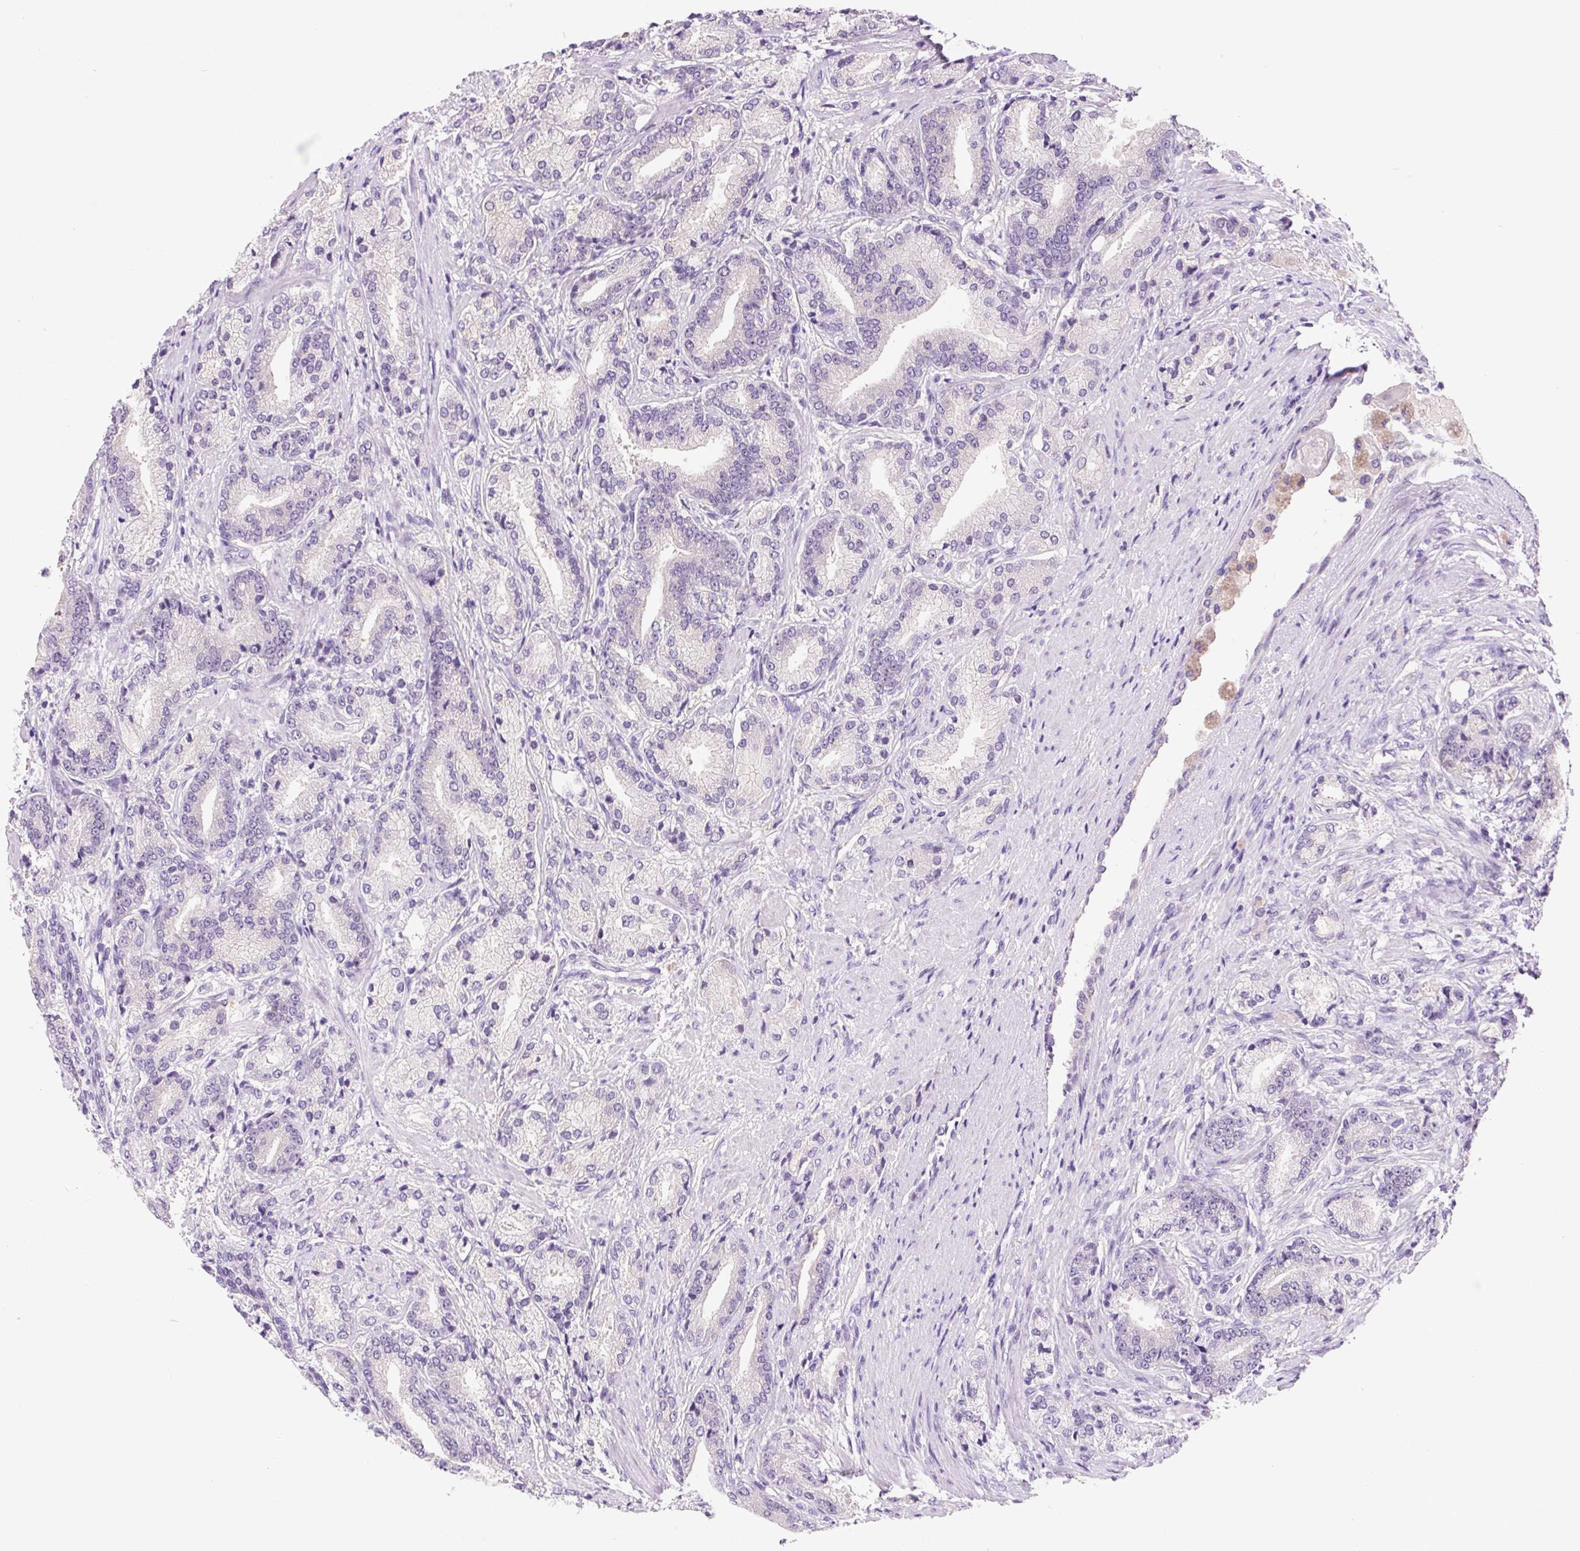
{"staining": {"intensity": "negative", "quantity": "none", "location": "none"}, "tissue": "prostate cancer", "cell_type": "Tumor cells", "image_type": "cancer", "snomed": [{"axis": "morphology", "description": "Adenocarcinoma, High grade"}, {"axis": "topography", "description": "Prostate and seminal vesicle, NOS"}], "caption": "This is an IHC histopathology image of human prostate cancer (adenocarcinoma (high-grade)). There is no expression in tumor cells.", "gene": "SSTR4", "patient": {"sex": "male", "age": 61}}